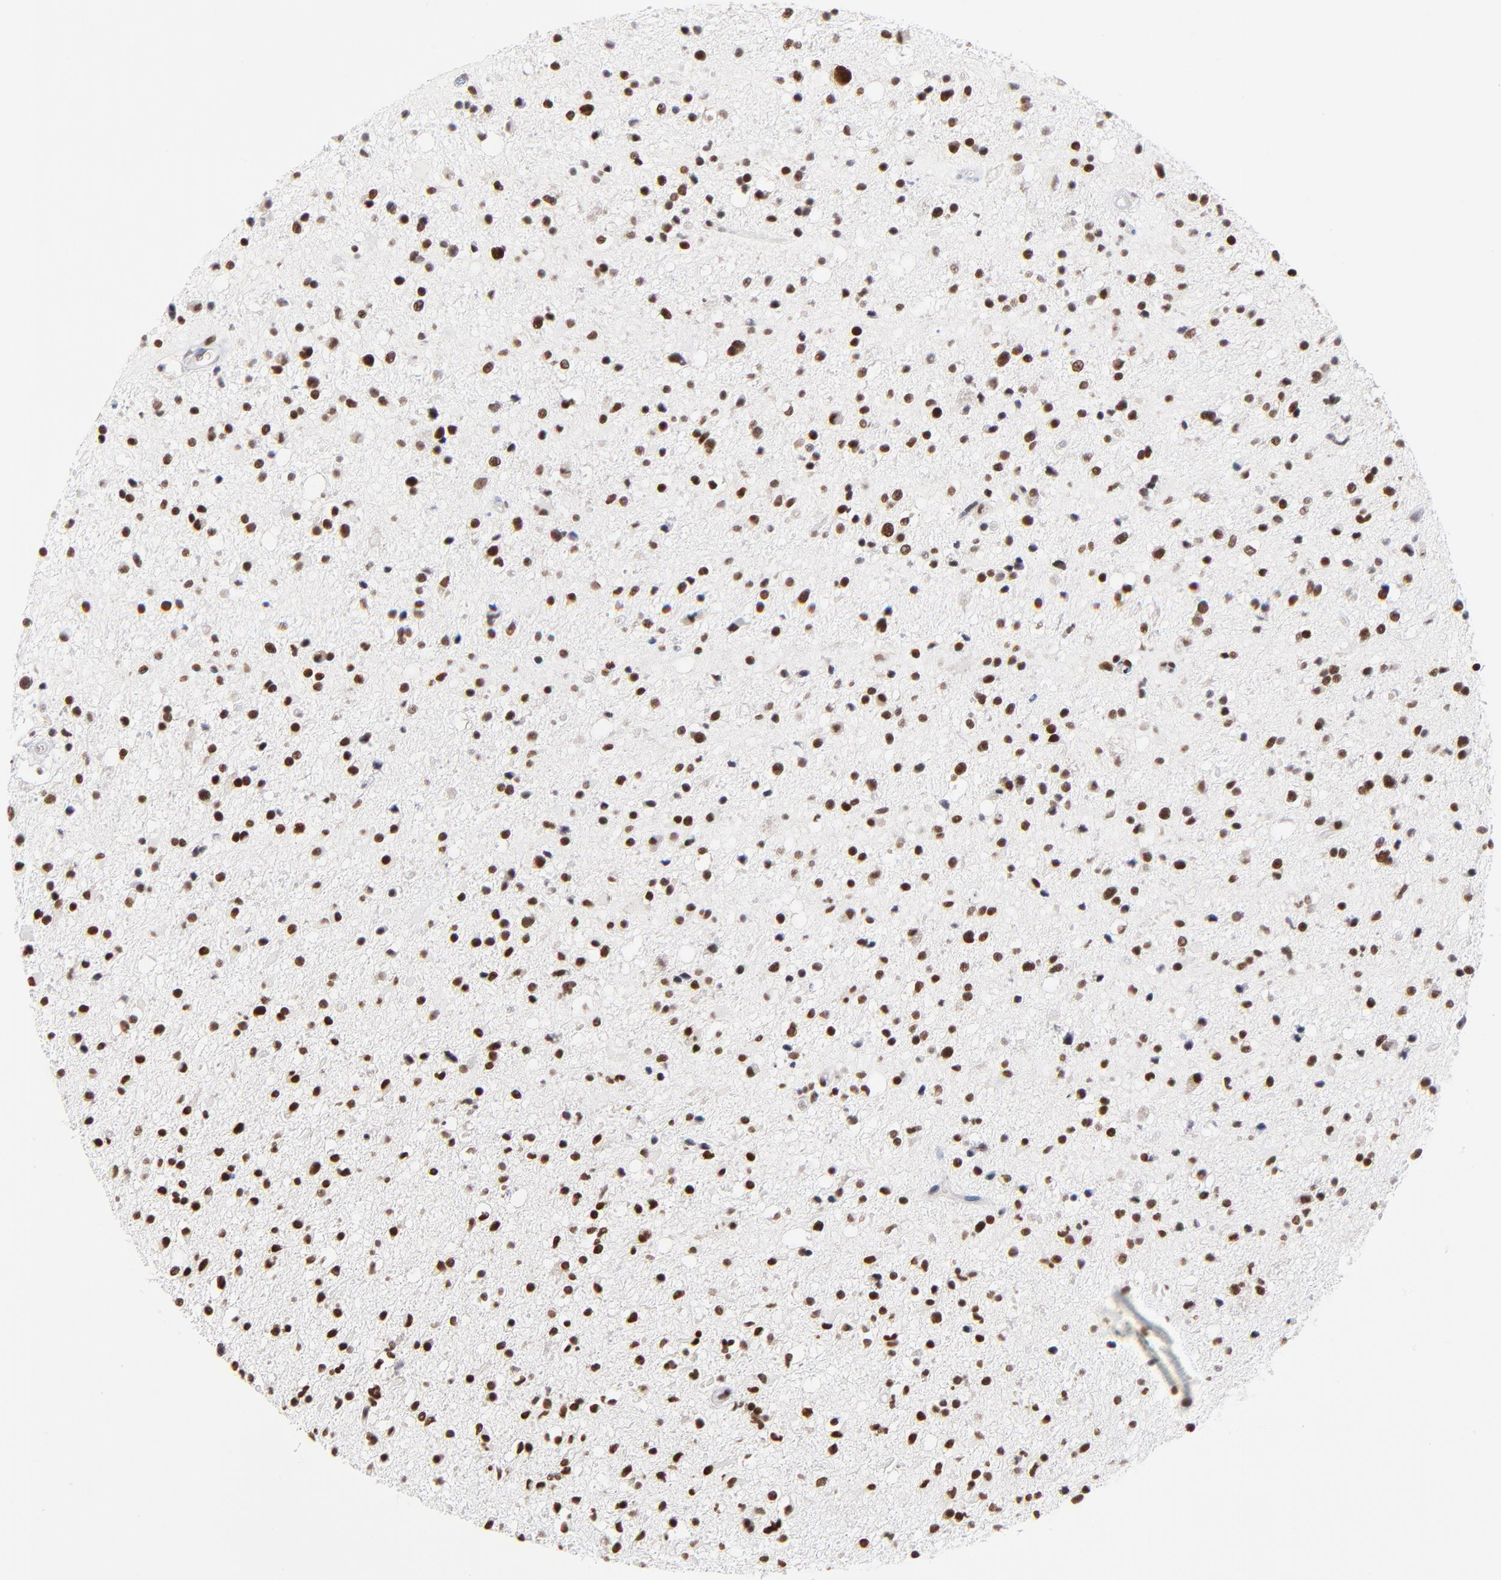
{"staining": {"intensity": "strong", "quantity": ">75%", "location": "nuclear"}, "tissue": "glioma", "cell_type": "Tumor cells", "image_type": "cancer", "snomed": [{"axis": "morphology", "description": "Glioma, malignant, High grade"}, {"axis": "topography", "description": "Brain"}], "caption": "Tumor cells reveal high levels of strong nuclear positivity in approximately >75% of cells in high-grade glioma (malignant).", "gene": "ZMYM3", "patient": {"sex": "male", "age": 33}}